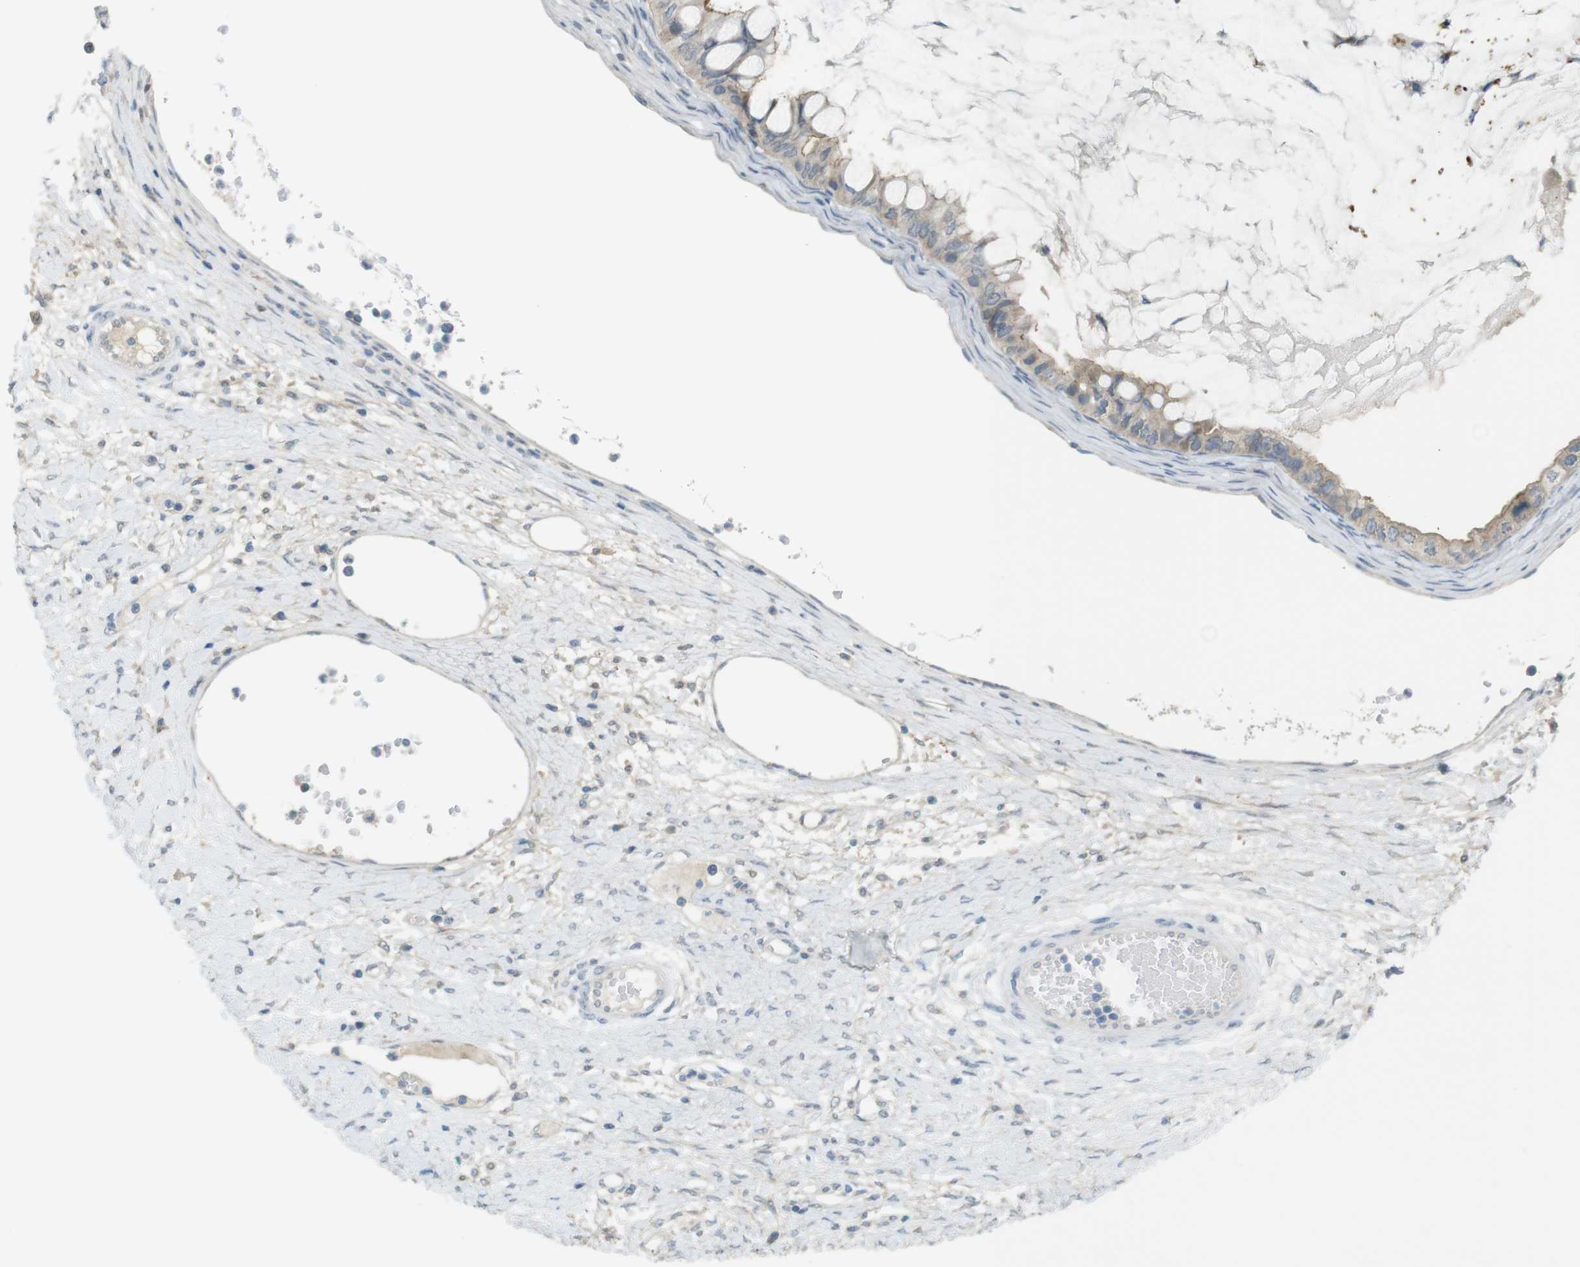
{"staining": {"intensity": "weak", "quantity": ">75%", "location": "cytoplasmic/membranous"}, "tissue": "ovarian cancer", "cell_type": "Tumor cells", "image_type": "cancer", "snomed": [{"axis": "morphology", "description": "Cystadenocarcinoma, mucinous, NOS"}, {"axis": "topography", "description": "Ovary"}], "caption": "Ovarian cancer was stained to show a protein in brown. There is low levels of weak cytoplasmic/membranous positivity in approximately >75% of tumor cells.", "gene": "UGT8", "patient": {"sex": "female", "age": 80}}